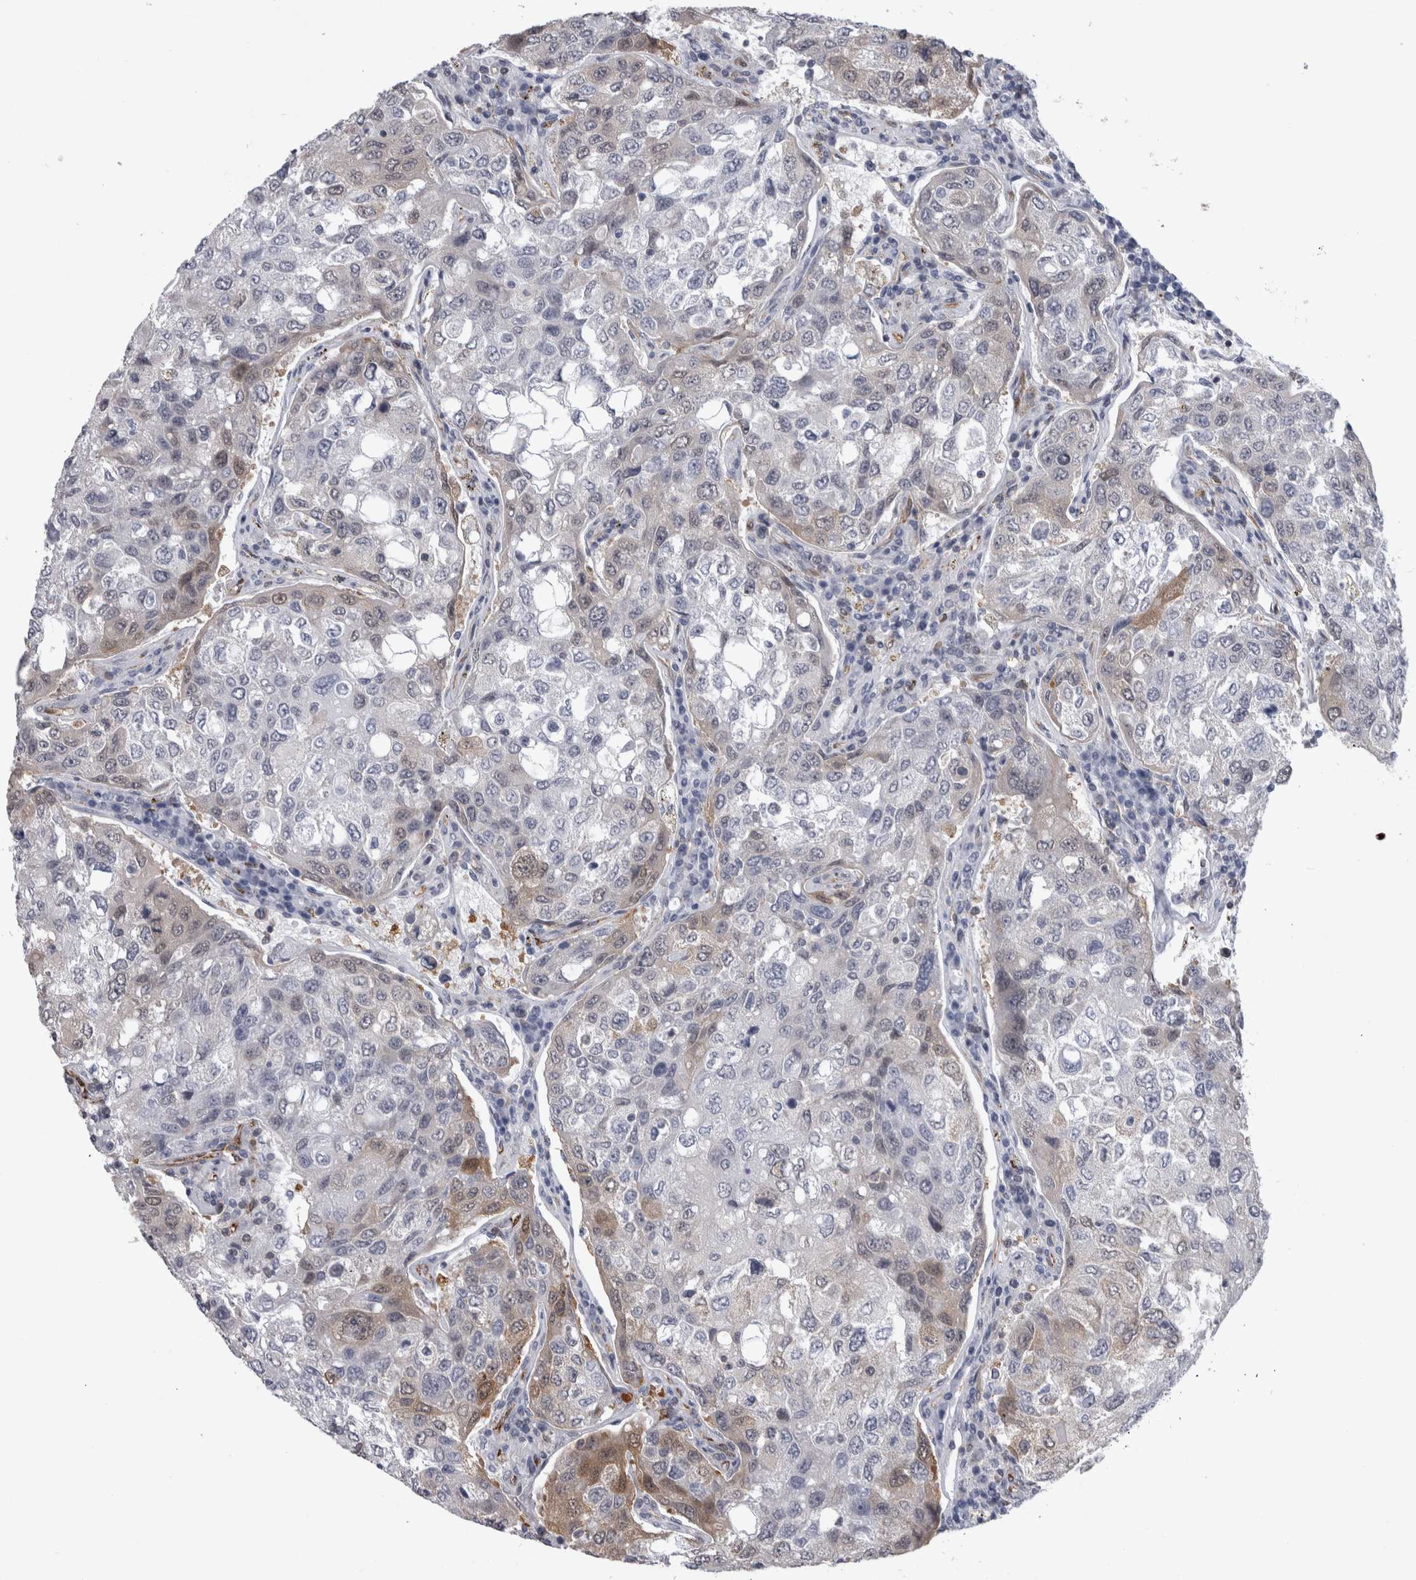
{"staining": {"intensity": "weak", "quantity": "<25%", "location": "cytoplasmic/membranous"}, "tissue": "urothelial cancer", "cell_type": "Tumor cells", "image_type": "cancer", "snomed": [{"axis": "morphology", "description": "Urothelial carcinoma, High grade"}, {"axis": "topography", "description": "Lymph node"}, {"axis": "topography", "description": "Urinary bladder"}], "caption": "Micrograph shows no protein positivity in tumor cells of urothelial cancer tissue.", "gene": "ACOT7", "patient": {"sex": "male", "age": 51}}